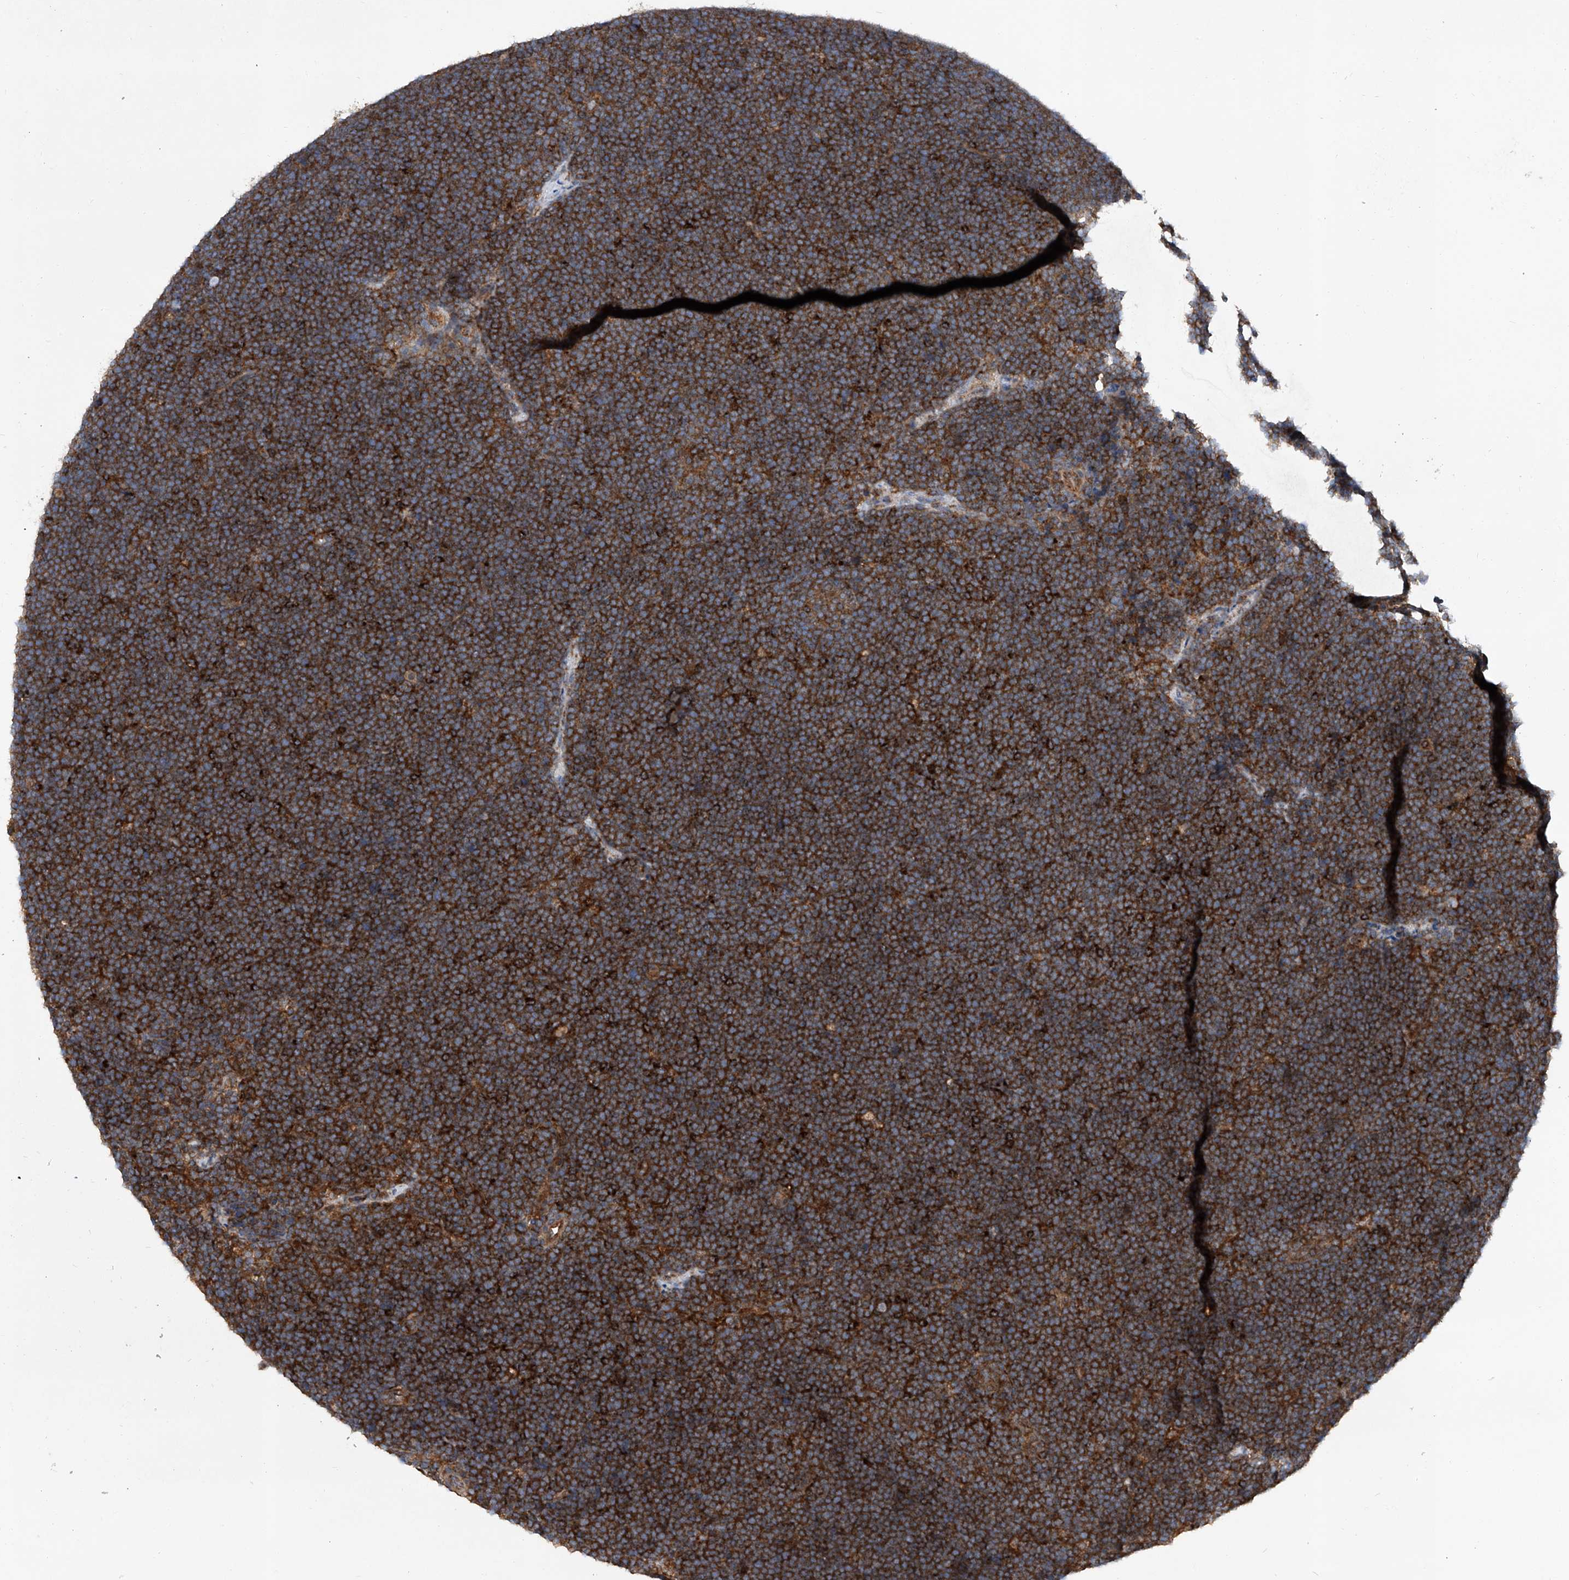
{"staining": {"intensity": "strong", "quantity": ">75%", "location": "cytoplasmic/membranous"}, "tissue": "lymphoma", "cell_type": "Tumor cells", "image_type": "cancer", "snomed": [{"axis": "morphology", "description": "Malignant lymphoma, non-Hodgkin's type, High grade"}, {"axis": "topography", "description": "Lymph node"}], "caption": "This photomicrograph demonstrates immunohistochemistry staining of high-grade malignant lymphoma, non-Hodgkin's type, with high strong cytoplasmic/membranous expression in about >75% of tumor cells.", "gene": "SMAP1", "patient": {"sex": "male", "age": 13}}